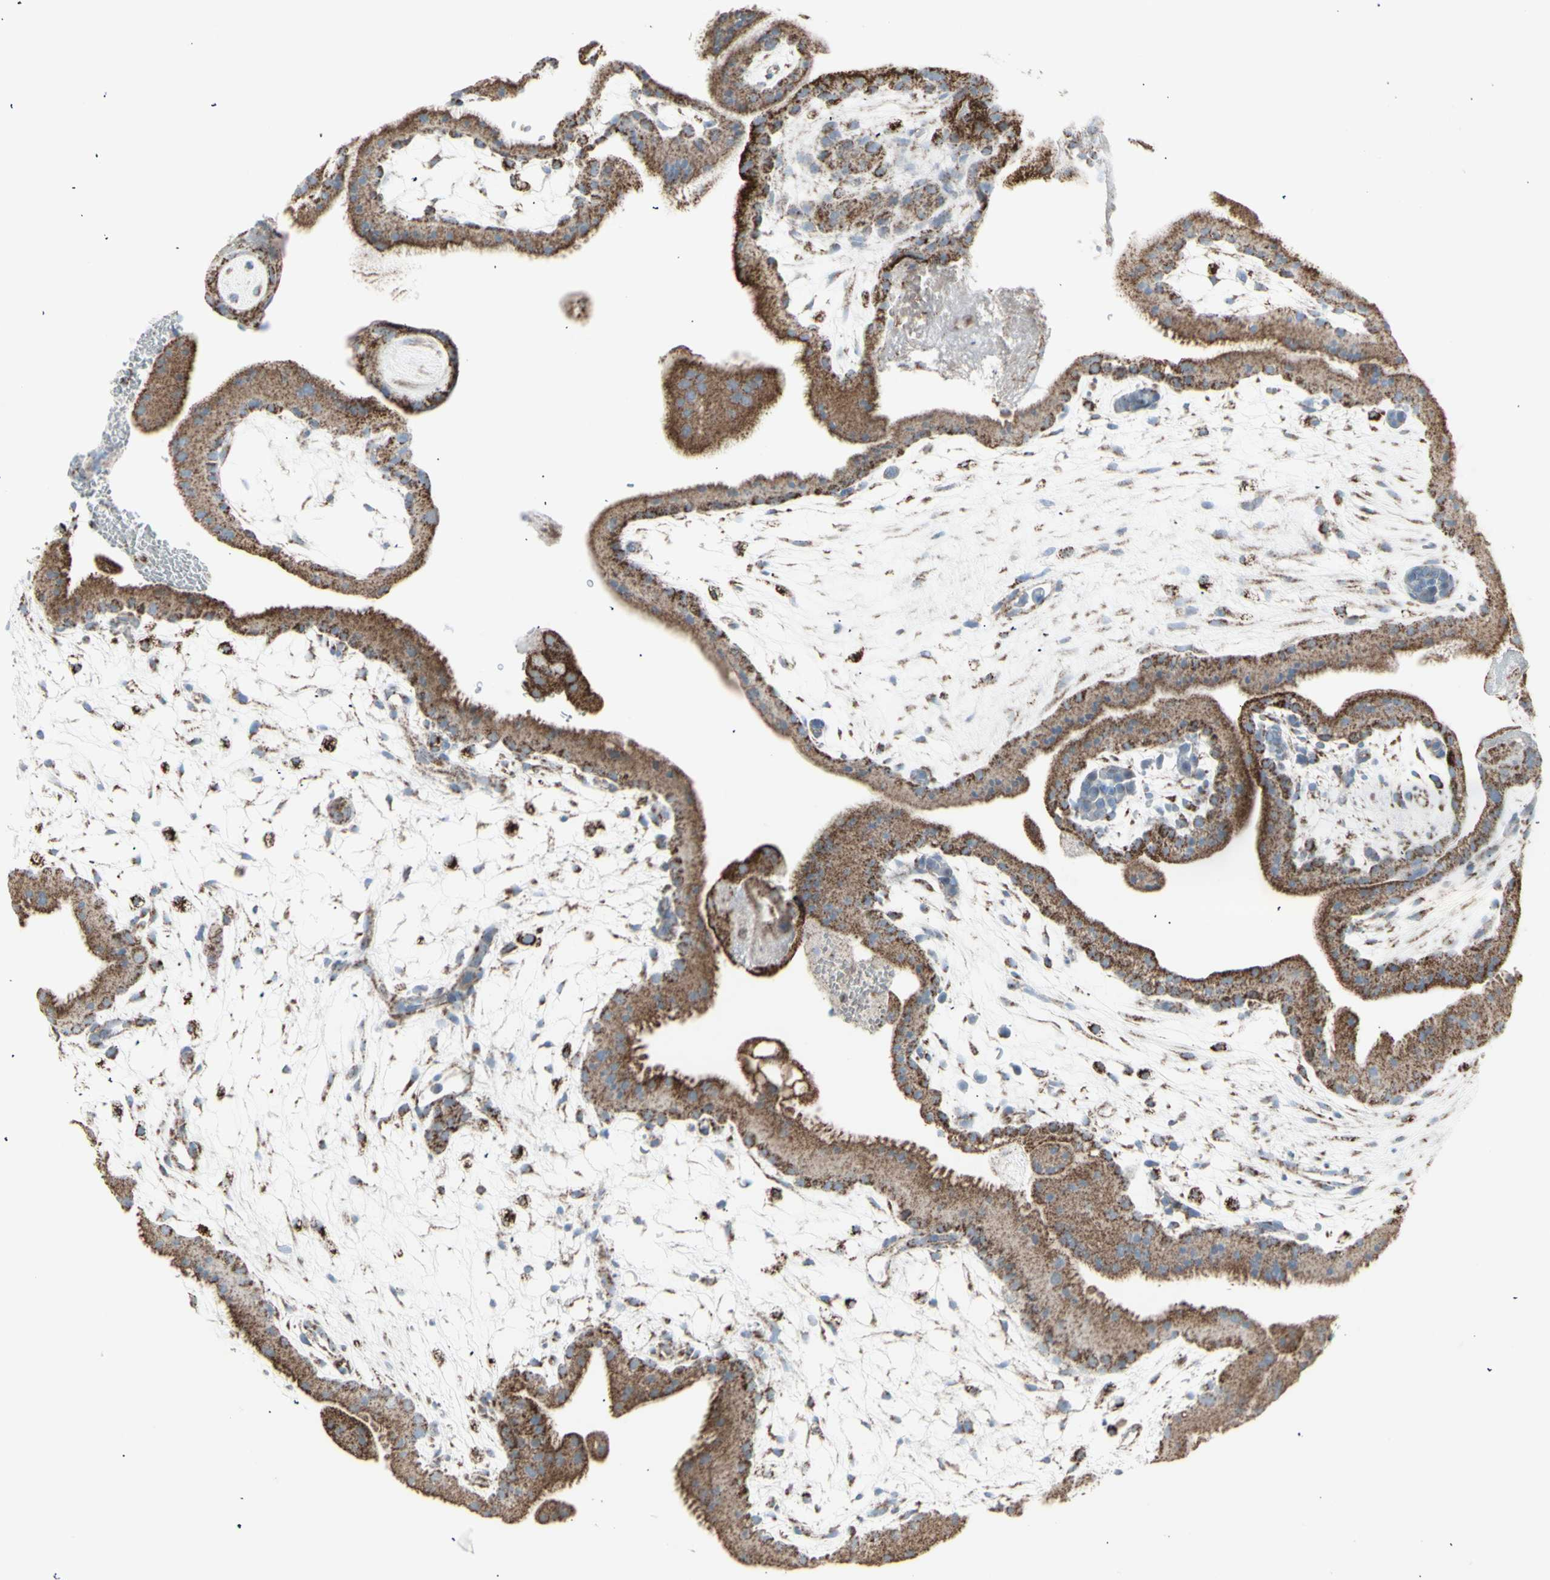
{"staining": {"intensity": "moderate", "quantity": ">75%", "location": "cytoplasmic/membranous"}, "tissue": "placenta", "cell_type": "Decidual cells", "image_type": "normal", "snomed": [{"axis": "morphology", "description": "Normal tissue, NOS"}, {"axis": "topography", "description": "Placenta"}], "caption": "This is a micrograph of immunohistochemistry (IHC) staining of benign placenta, which shows moderate positivity in the cytoplasmic/membranous of decidual cells.", "gene": "PLGRKT", "patient": {"sex": "female", "age": 19}}